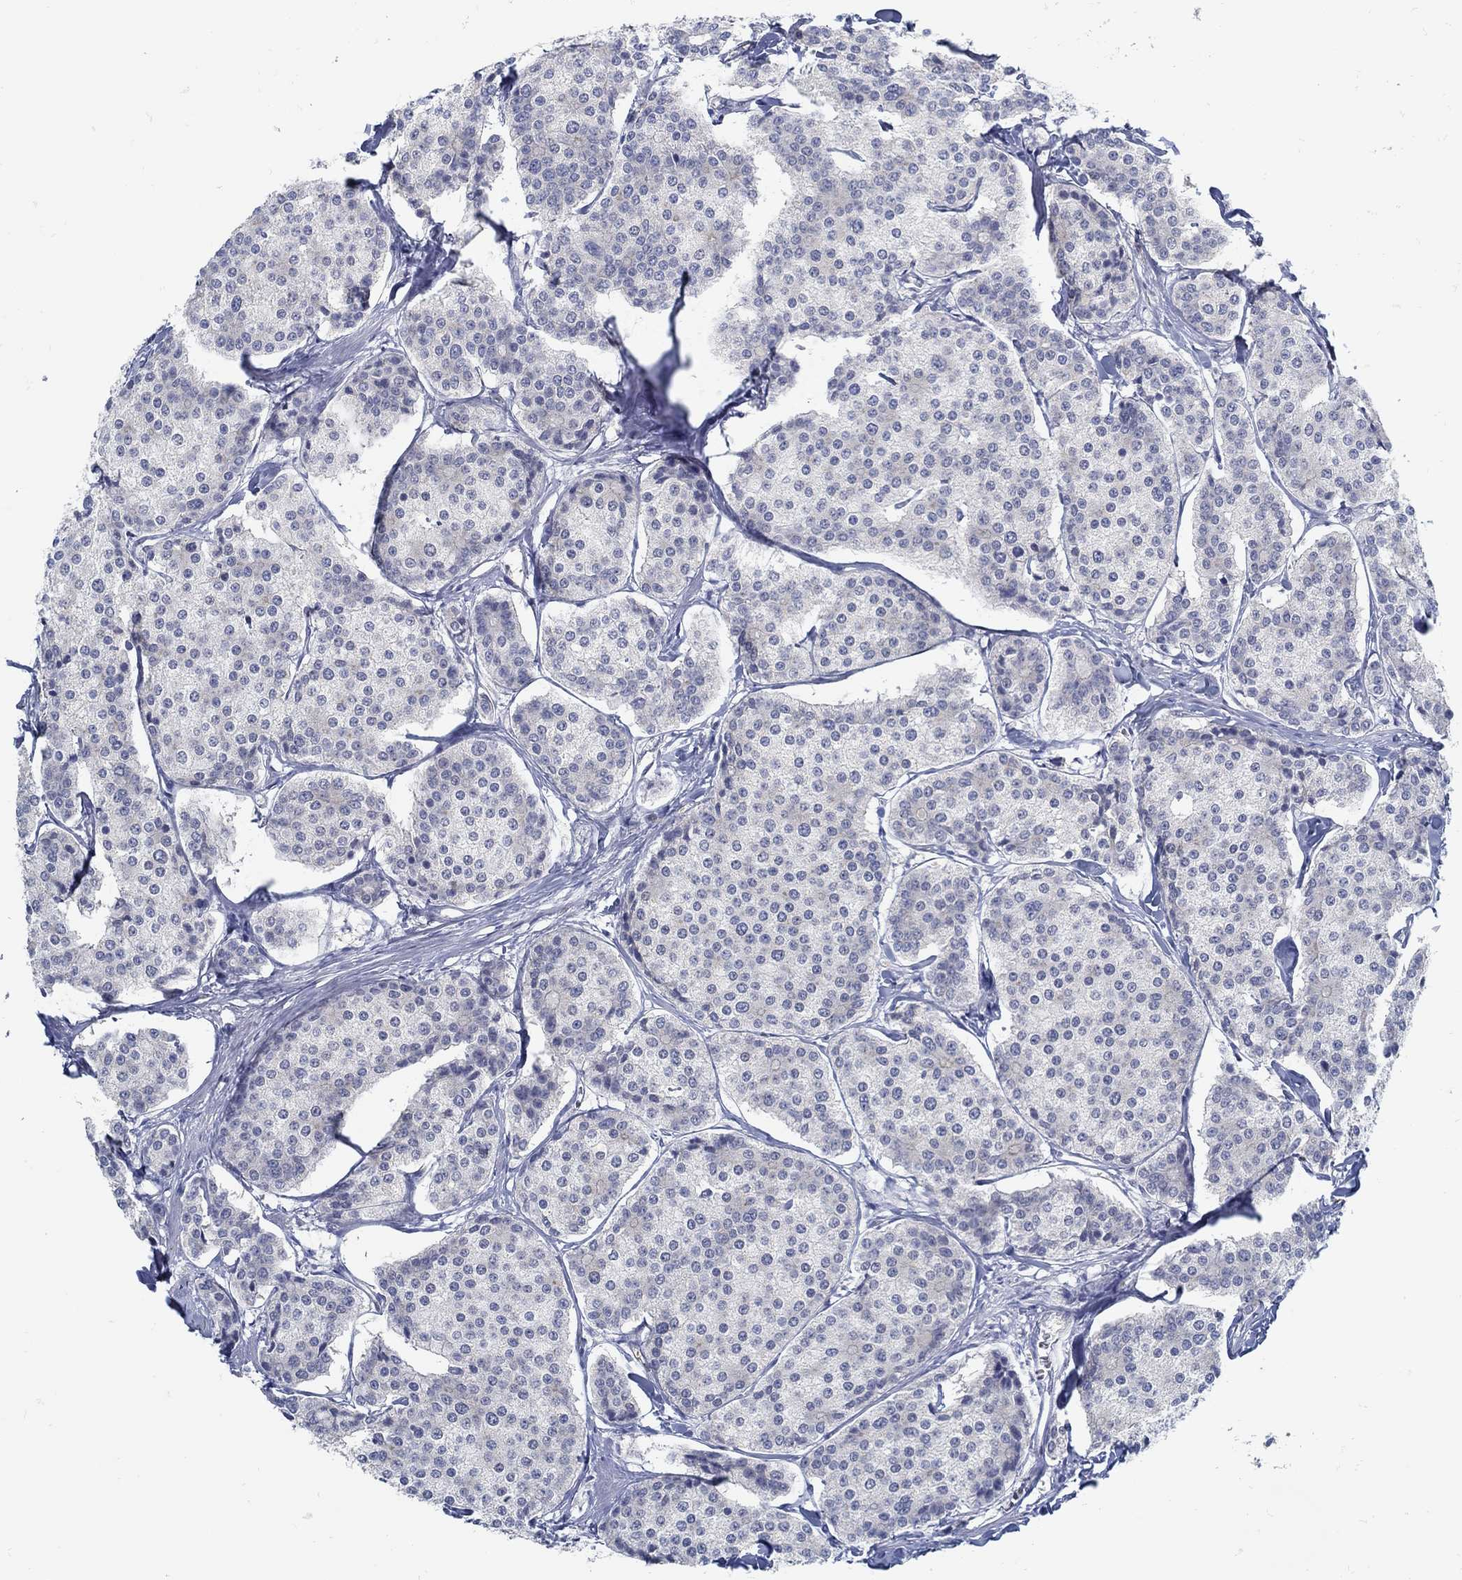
{"staining": {"intensity": "negative", "quantity": "none", "location": "none"}, "tissue": "carcinoid", "cell_type": "Tumor cells", "image_type": "cancer", "snomed": [{"axis": "morphology", "description": "Carcinoid, malignant, NOS"}, {"axis": "topography", "description": "Small intestine"}], "caption": "Human carcinoid stained for a protein using immunohistochemistry (IHC) reveals no positivity in tumor cells.", "gene": "ZFAND4", "patient": {"sex": "female", "age": 65}}